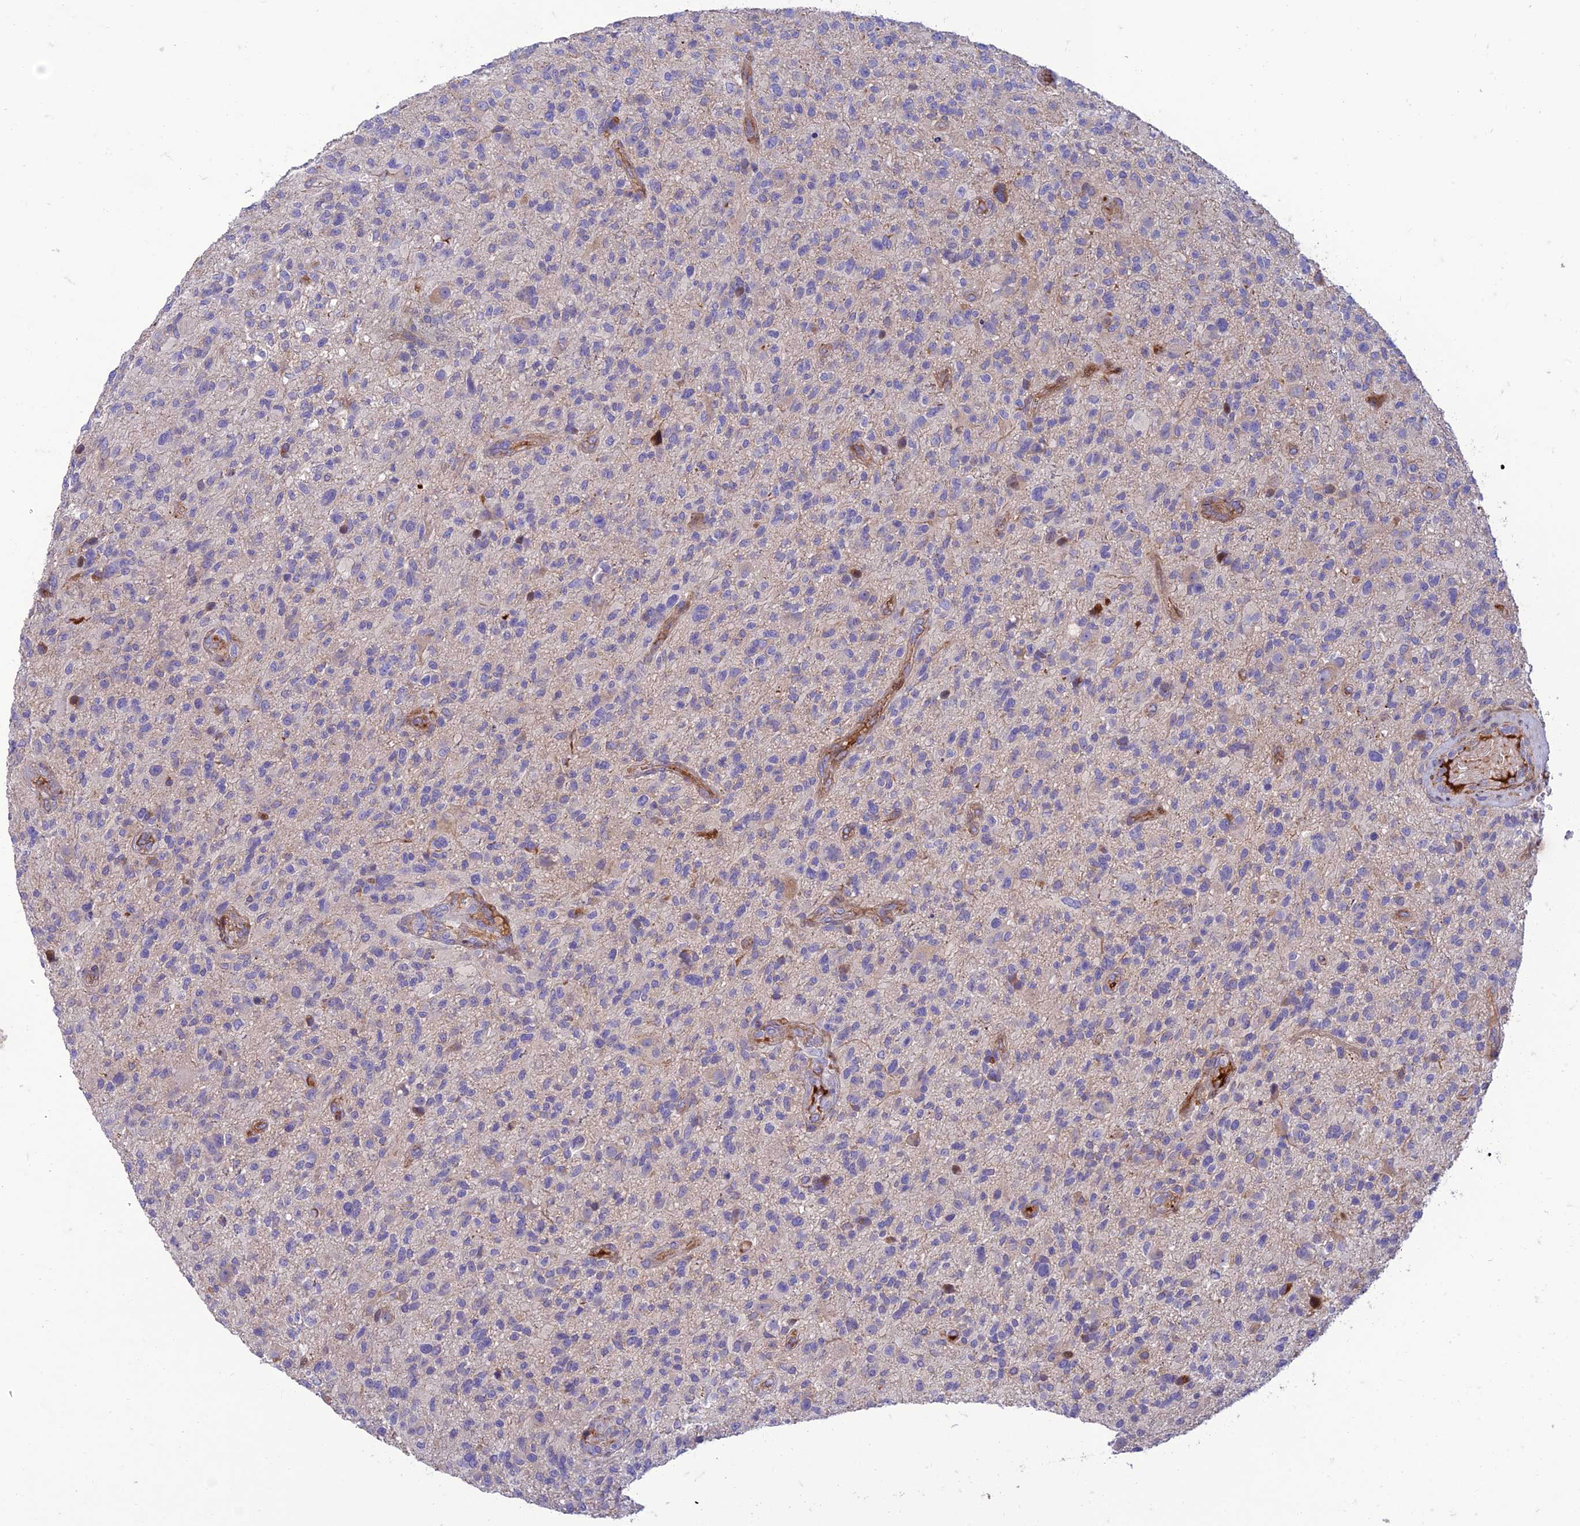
{"staining": {"intensity": "negative", "quantity": "none", "location": "none"}, "tissue": "glioma", "cell_type": "Tumor cells", "image_type": "cancer", "snomed": [{"axis": "morphology", "description": "Glioma, malignant, High grade"}, {"axis": "topography", "description": "Brain"}], "caption": "A micrograph of human glioma is negative for staining in tumor cells. (DAB (3,3'-diaminobenzidine) immunohistochemistry (IHC) with hematoxylin counter stain).", "gene": "SEL1L3", "patient": {"sex": "male", "age": 47}}